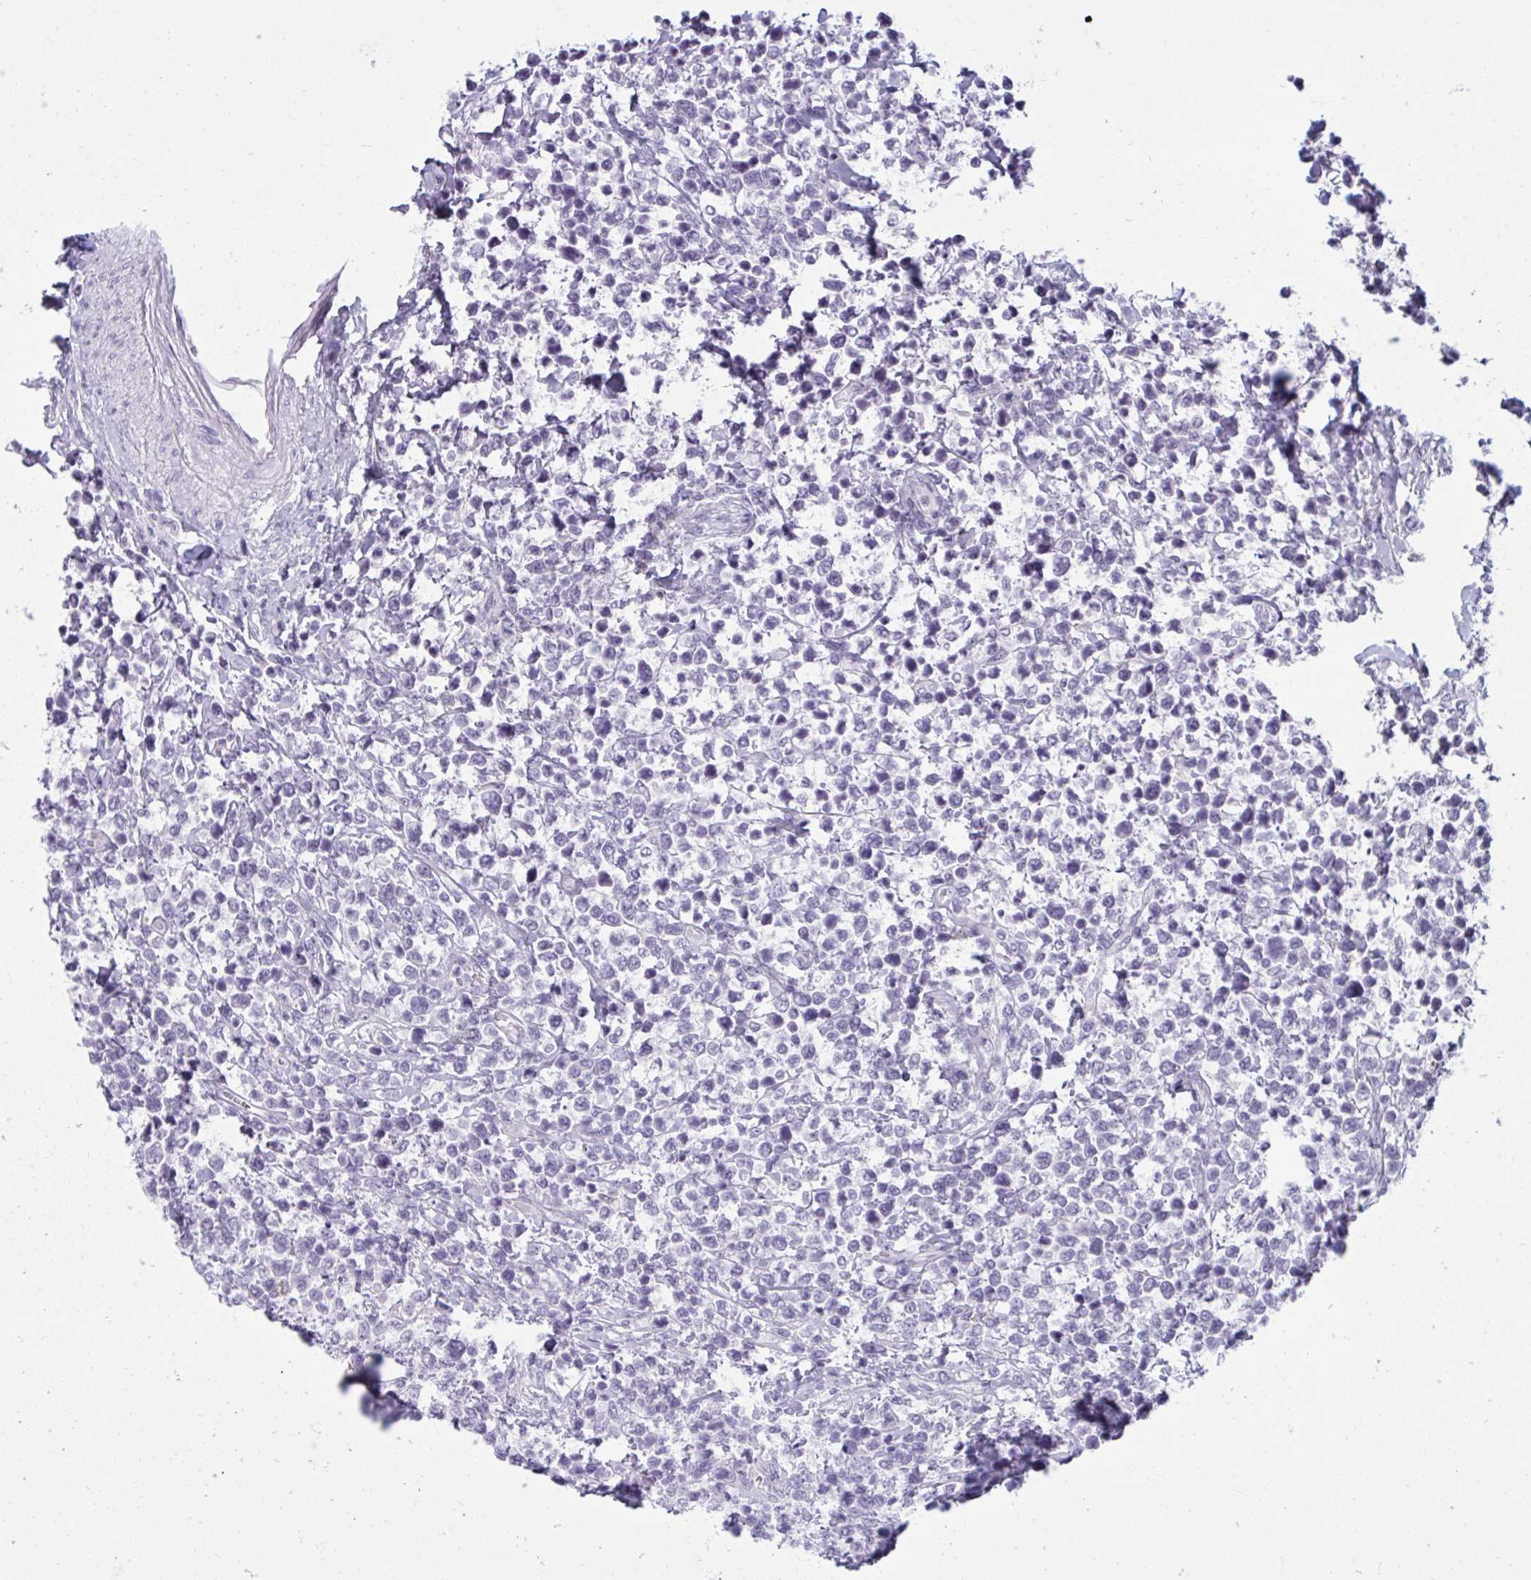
{"staining": {"intensity": "negative", "quantity": "none", "location": "none"}, "tissue": "lymphoma", "cell_type": "Tumor cells", "image_type": "cancer", "snomed": [{"axis": "morphology", "description": "Malignant lymphoma, non-Hodgkin's type, High grade"}, {"axis": "topography", "description": "Soft tissue"}], "caption": "High-grade malignant lymphoma, non-Hodgkin's type was stained to show a protein in brown. There is no significant positivity in tumor cells.", "gene": "TBC1D4", "patient": {"sex": "female", "age": 56}}